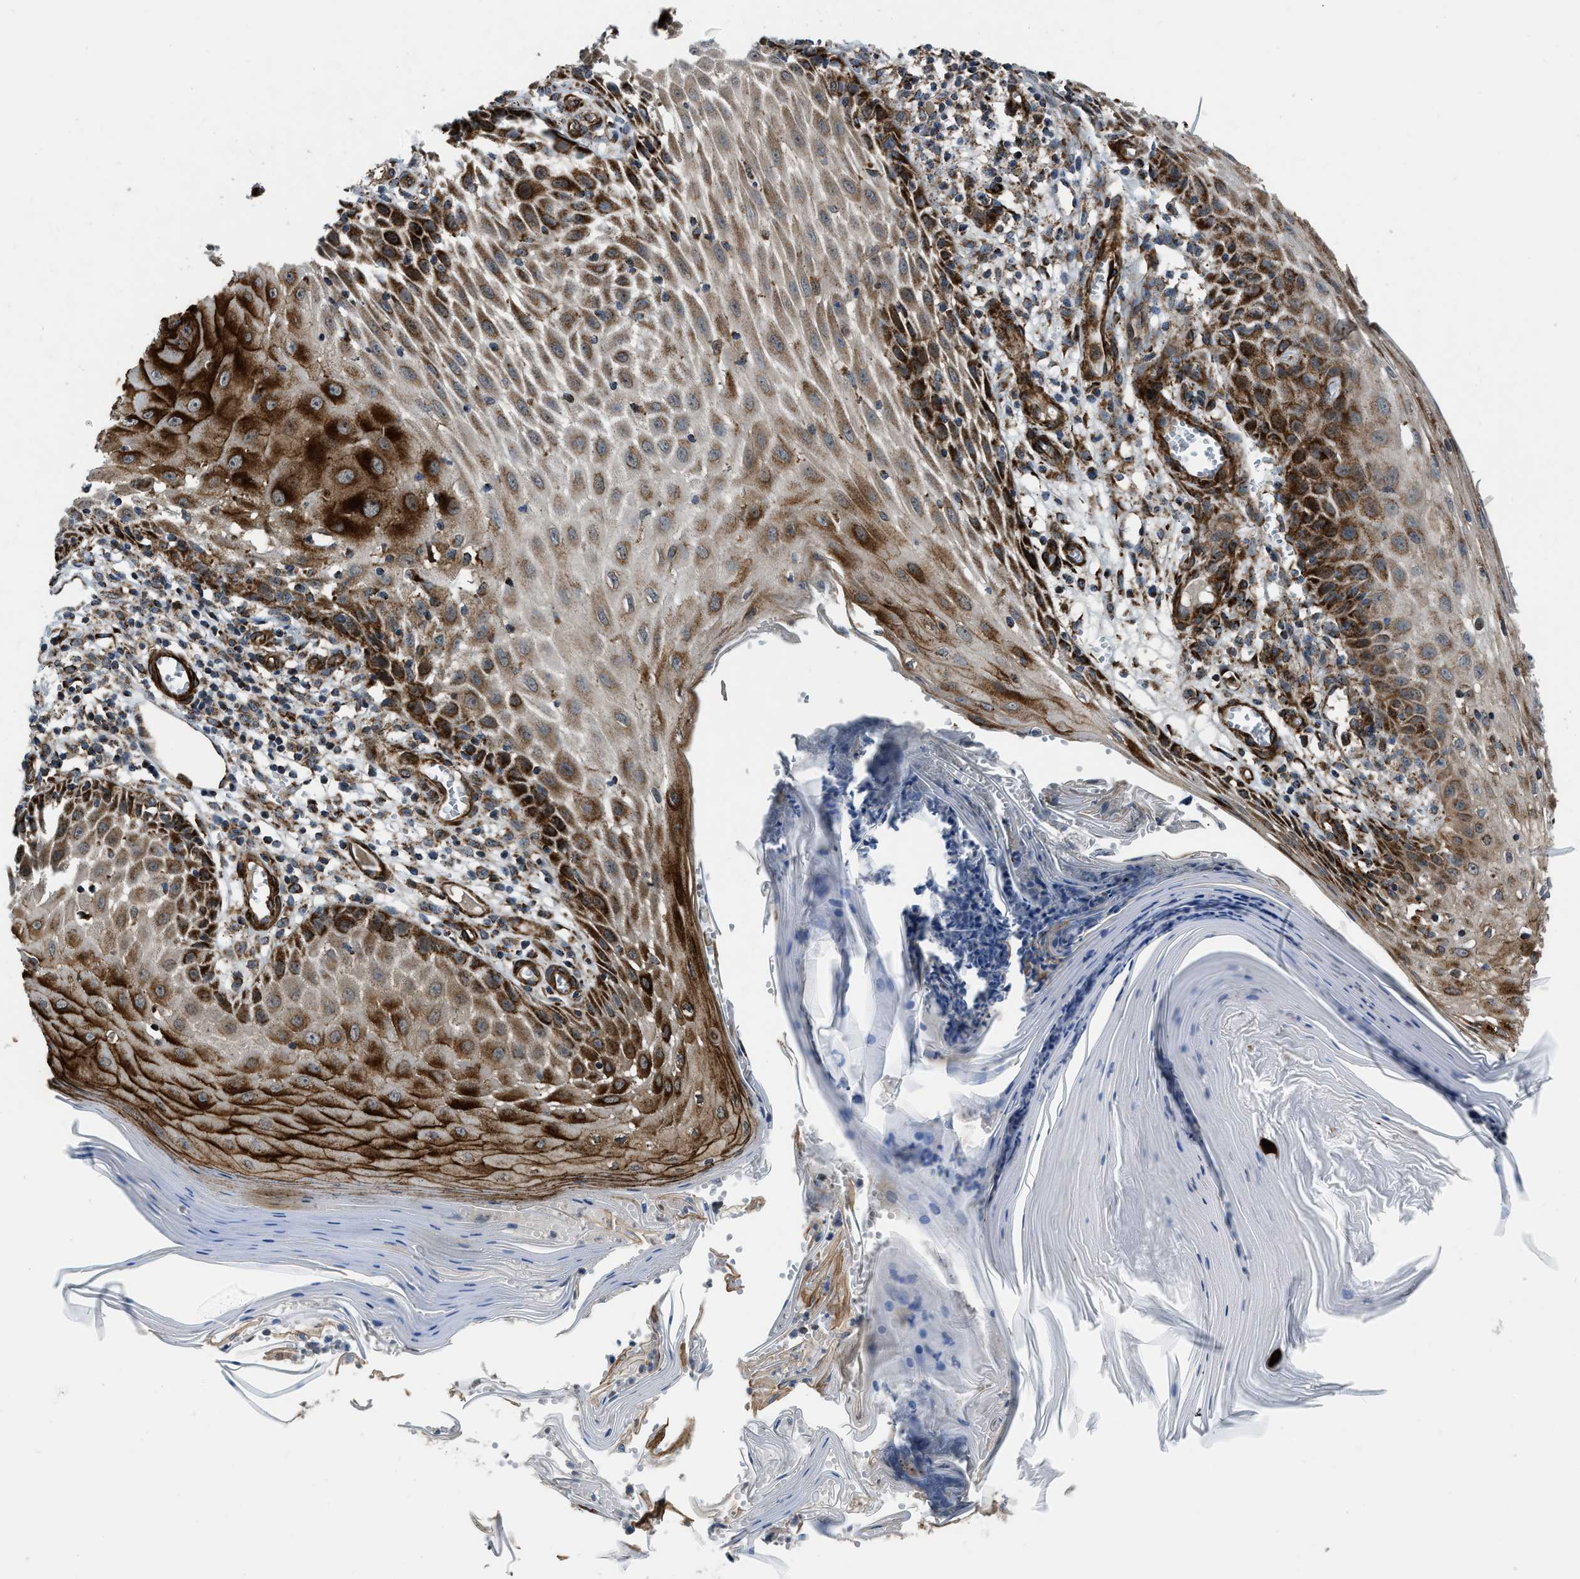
{"staining": {"intensity": "strong", "quantity": ">75%", "location": "cytoplasmic/membranous"}, "tissue": "skin cancer", "cell_type": "Tumor cells", "image_type": "cancer", "snomed": [{"axis": "morphology", "description": "Squamous cell carcinoma, NOS"}, {"axis": "topography", "description": "Skin"}], "caption": "Strong cytoplasmic/membranous protein staining is identified in approximately >75% of tumor cells in skin cancer.", "gene": "GSDME", "patient": {"sex": "female", "age": 73}}